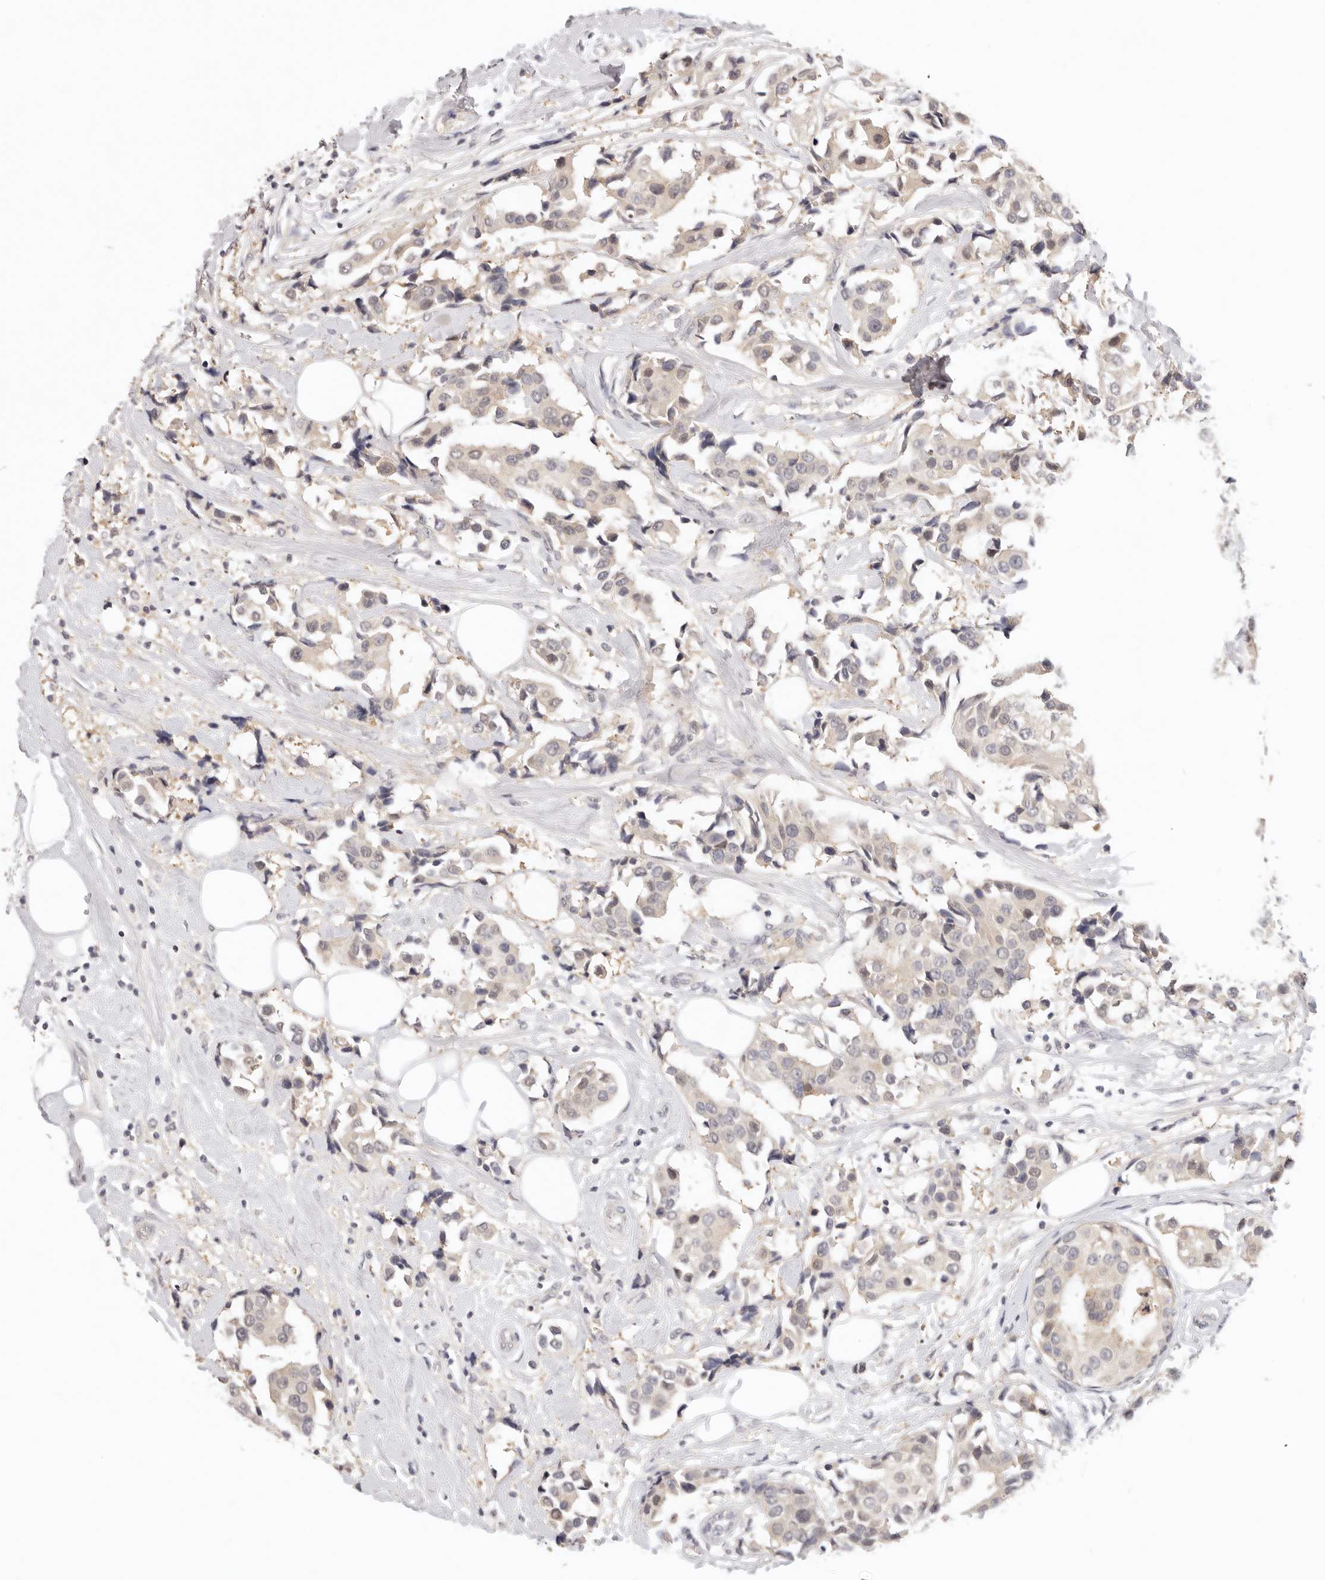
{"staining": {"intensity": "weak", "quantity": "<25%", "location": "cytoplasmic/membranous,nuclear"}, "tissue": "breast cancer", "cell_type": "Tumor cells", "image_type": "cancer", "snomed": [{"axis": "morphology", "description": "Normal tissue, NOS"}, {"axis": "morphology", "description": "Duct carcinoma"}, {"axis": "topography", "description": "Breast"}], "caption": "IHC photomicrograph of human invasive ductal carcinoma (breast) stained for a protein (brown), which demonstrates no staining in tumor cells.", "gene": "GGPS1", "patient": {"sex": "female", "age": 39}}